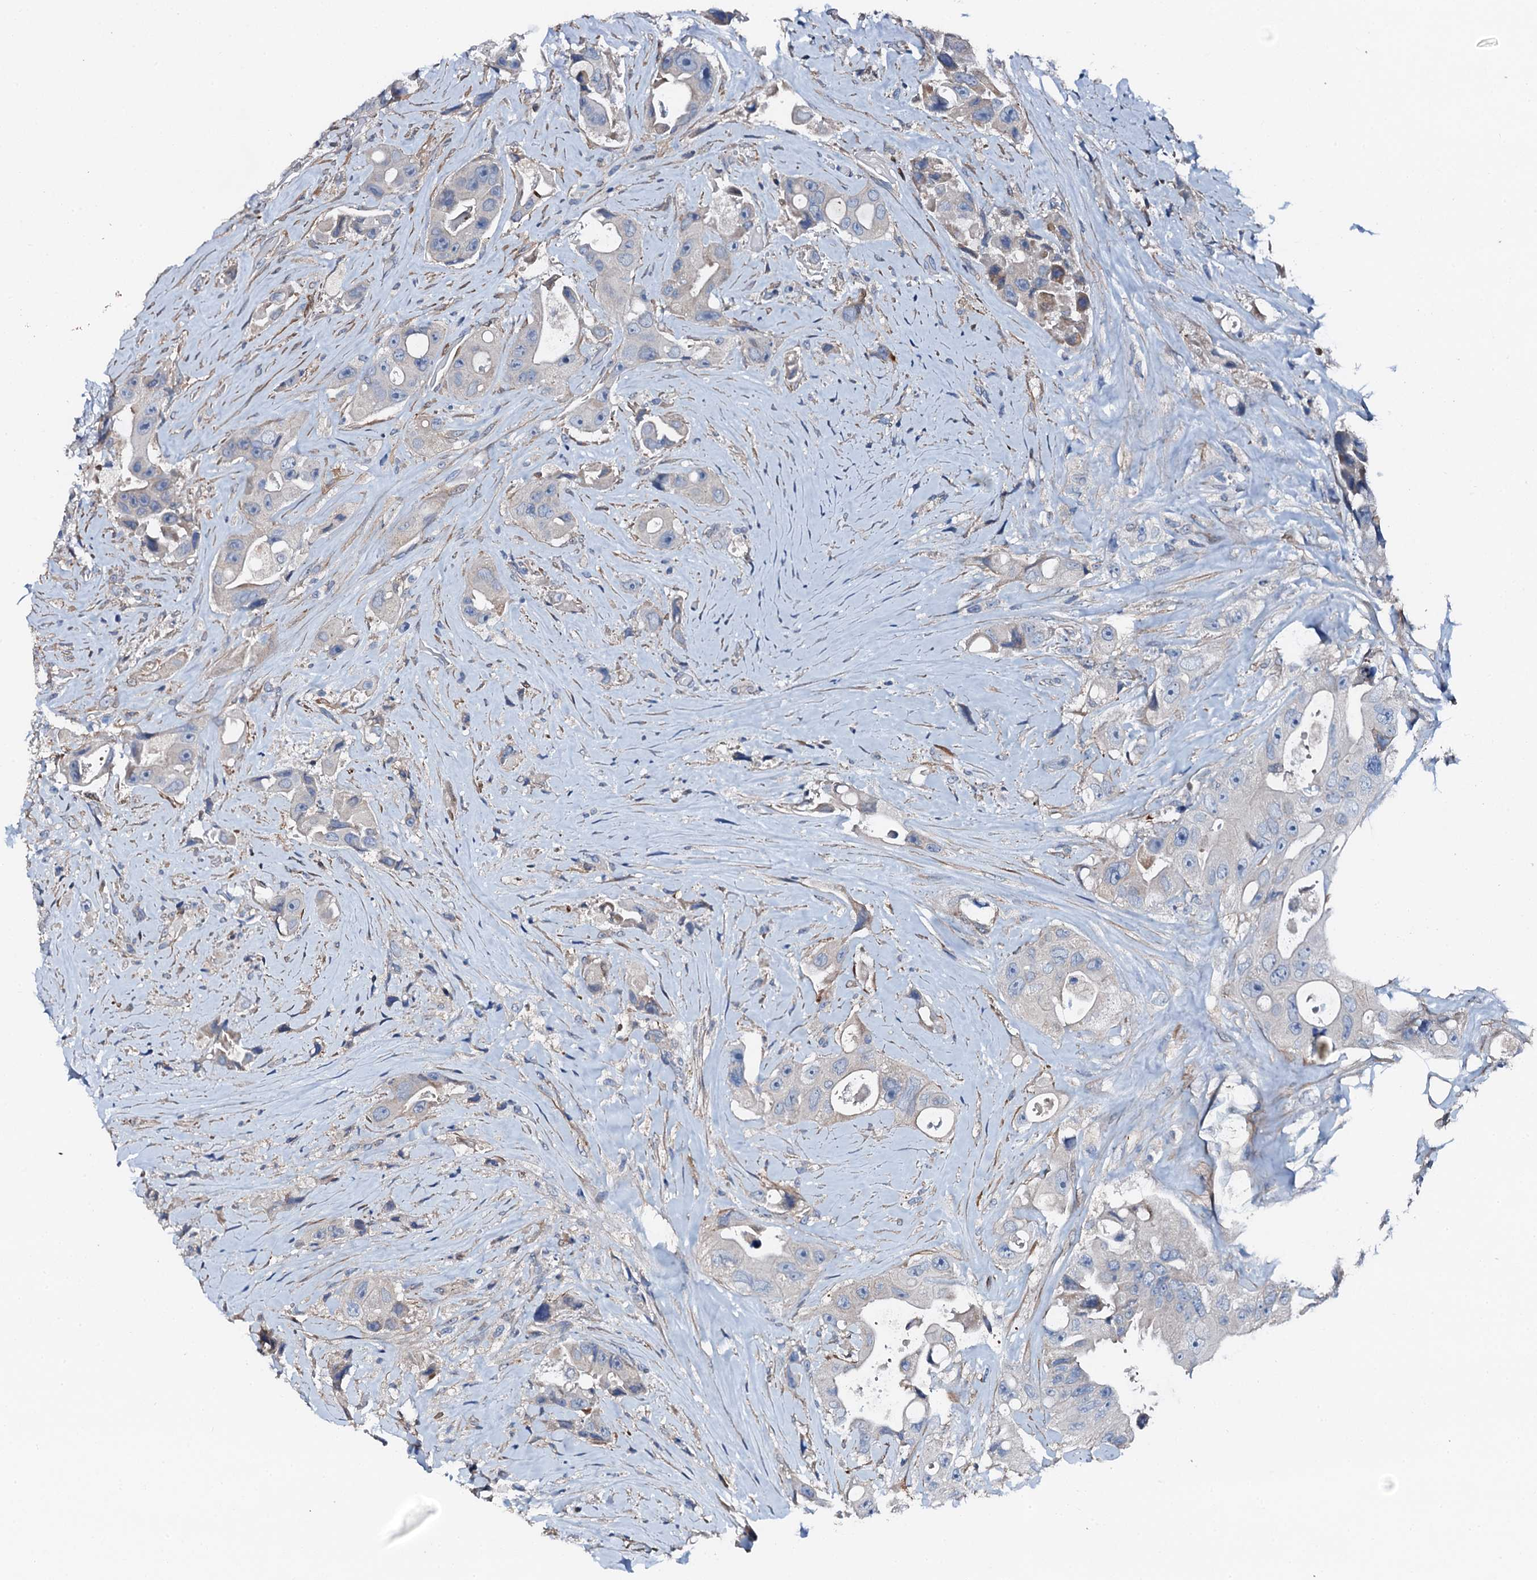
{"staining": {"intensity": "negative", "quantity": "none", "location": "none"}, "tissue": "colorectal cancer", "cell_type": "Tumor cells", "image_type": "cancer", "snomed": [{"axis": "morphology", "description": "Adenocarcinoma, NOS"}, {"axis": "topography", "description": "Colon"}], "caption": "A micrograph of adenocarcinoma (colorectal) stained for a protein exhibits no brown staining in tumor cells.", "gene": "GFOD2", "patient": {"sex": "female", "age": 46}}